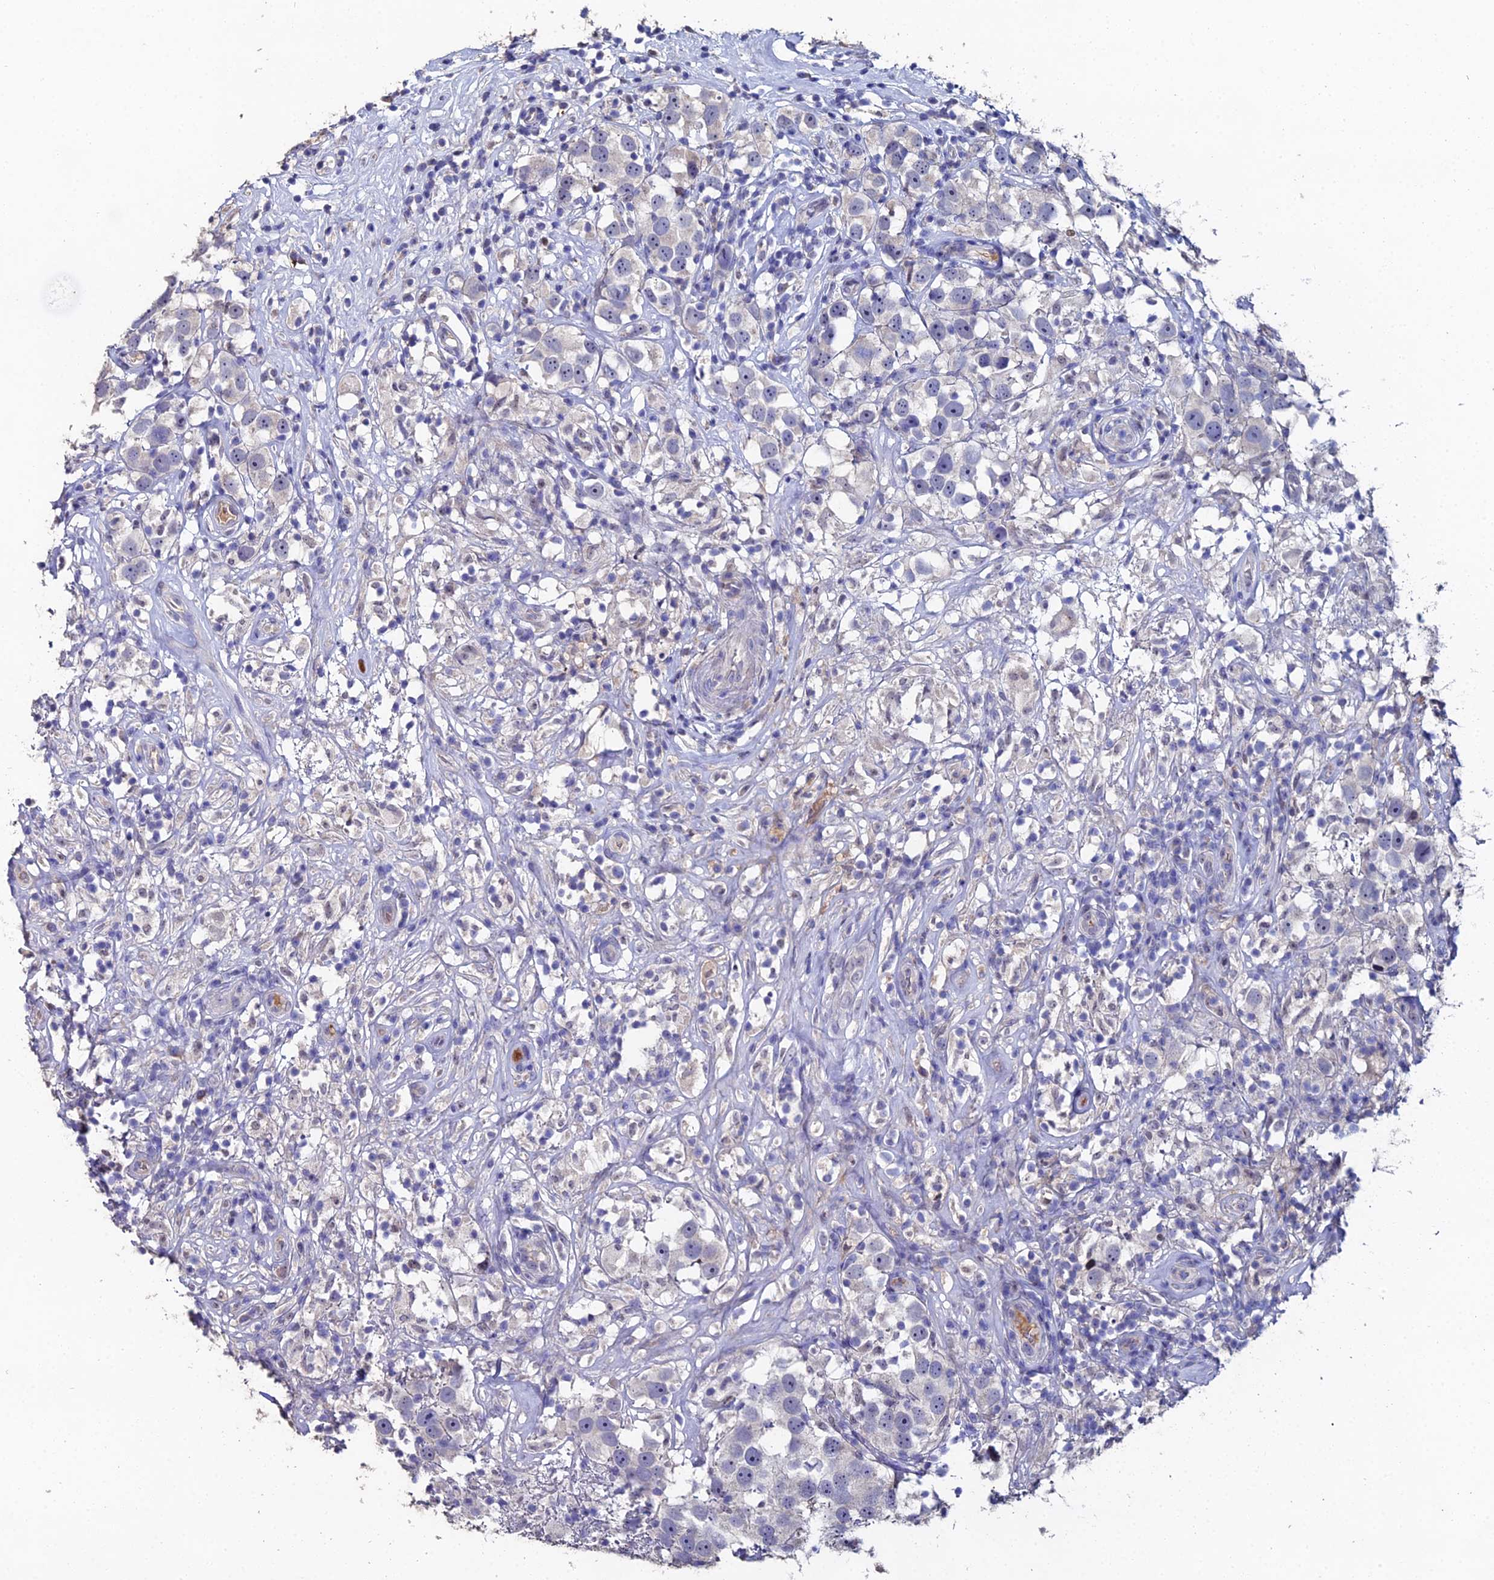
{"staining": {"intensity": "negative", "quantity": "none", "location": "none"}, "tissue": "testis cancer", "cell_type": "Tumor cells", "image_type": "cancer", "snomed": [{"axis": "morphology", "description": "Seminoma, NOS"}, {"axis": "topography", "description": "Testis"}], "caption": "A high-resolution histopathology image shows immunohistochemistry (IHC) staining of testis cancer (seminoma), which reveals no significant expression in tumor cells.", "gene": "ESRRG", "patient": {"sex": "male", "age": 49}}